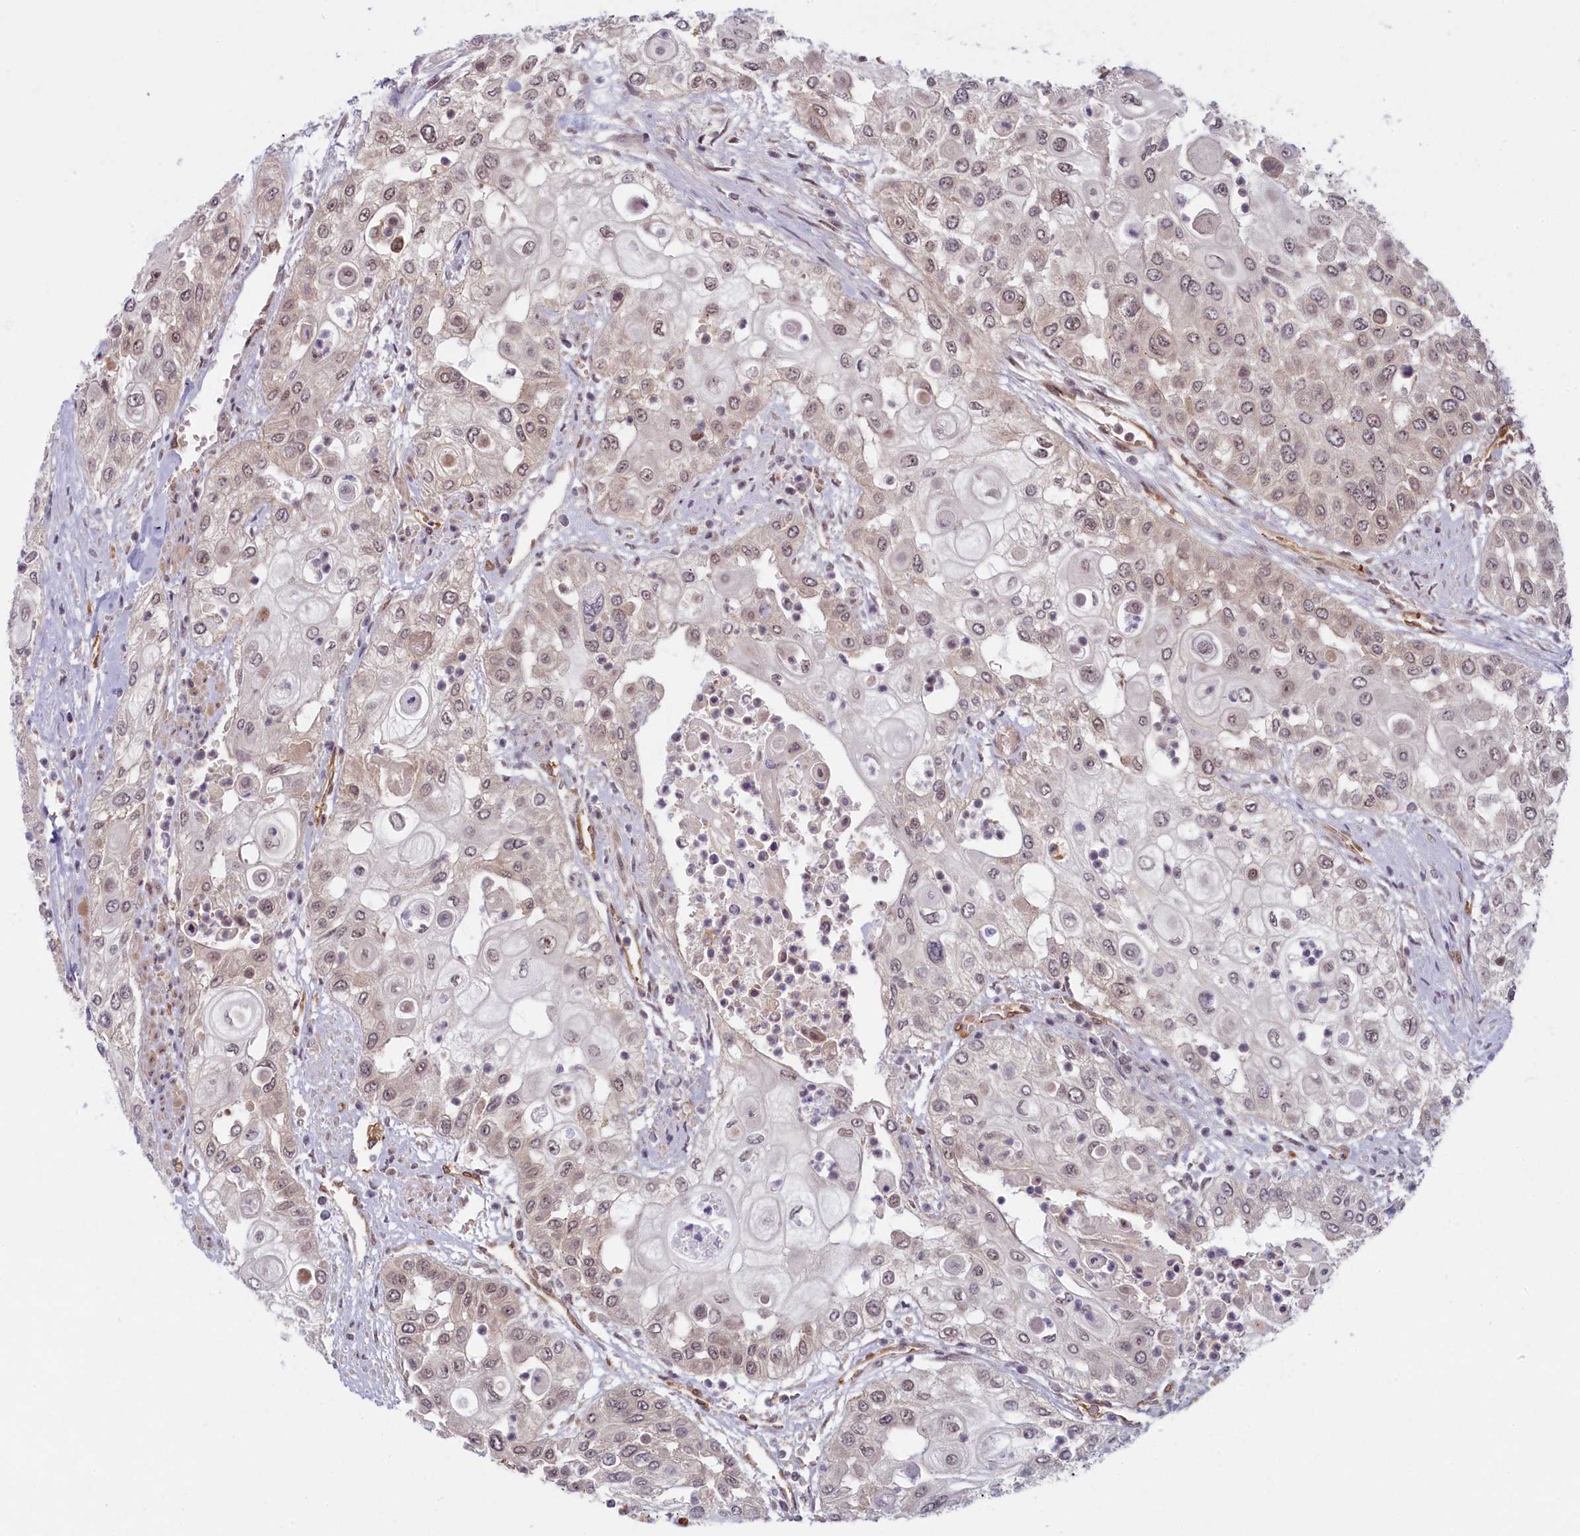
{"staining": {"intensity": "weak", "quantity": "<25%", "location": "cytoplasmic/membranous,nuclear"}, "tissue": "urothelial cancer", "cell_type": "Tumor cells", "image_type": "cancer", "snomed": [{"axis": "morphology", "description": "Urothelial carcinoma, High grade"}, {"axis": "topography", "description": "Urinary bladder"}], "caption": "Protein analysis of urothelial cancer reveals no significant positivity in tumor cells. Nuclei are stained in blue.", "gene": "SNRK", "patient": {"sex": "female", "age": 79}}